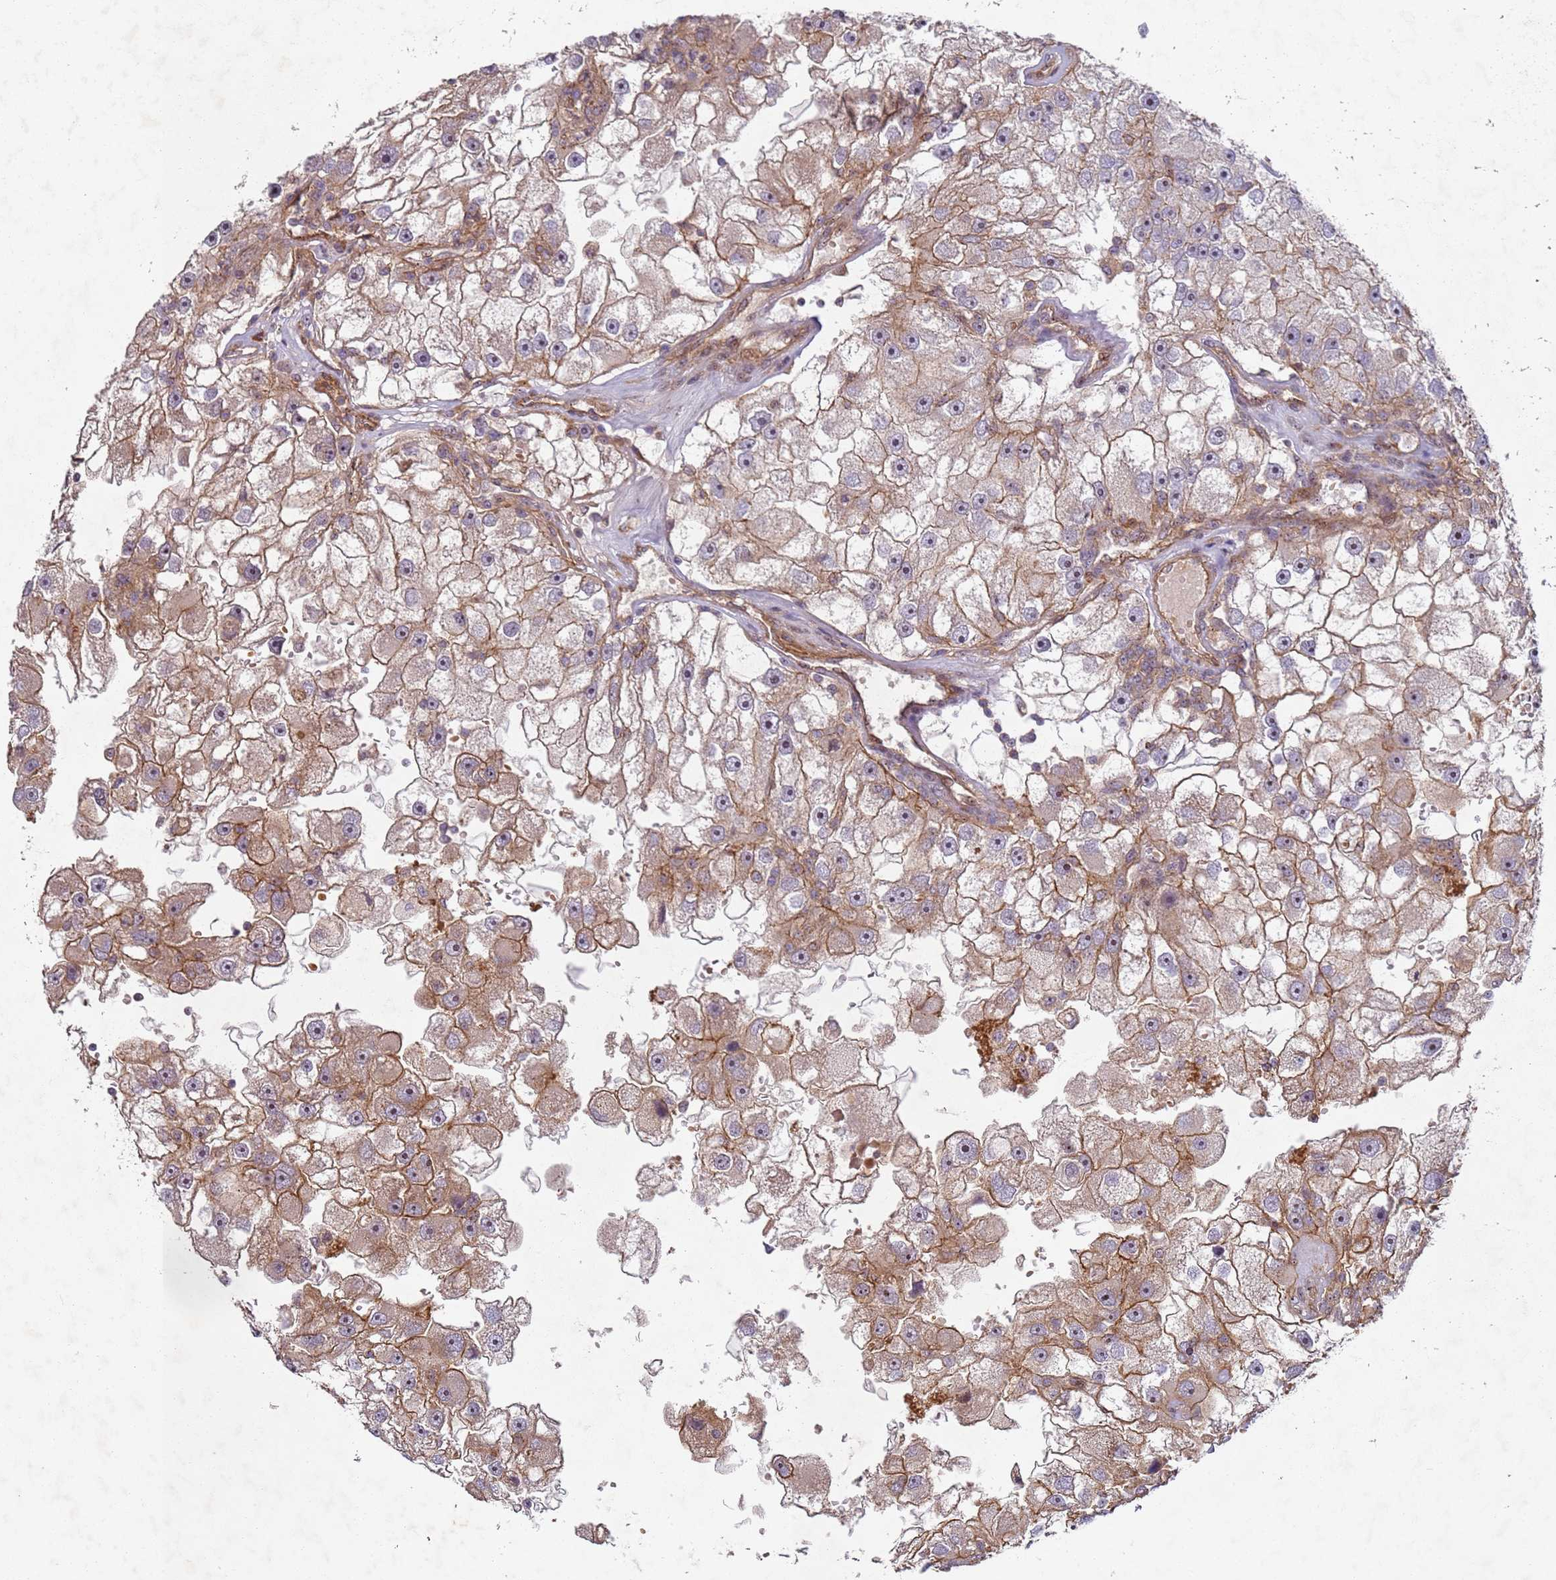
{"staining": {"intensity": "moderate", "quantity": ">75%", "location": "cytoplasmic/membranous"}, "tissue": "renal cancer", "cell_type": "Tumor cells", "image_type": "cancer", "snomed": [{"axis": "morphology", "description": "Adenocarcinoma, NOS"}, {"axis": "topography", "description": "Kidney"}], "caption": "Renal adenocarcinoma was stained to show a protein in brown. There is medium levels of moderate cytoplasmic/membranous positivity in approximately >75% of tumor cells.", "gene": "C2CD4B", "patient": {"sex": "male", "age": 63}}